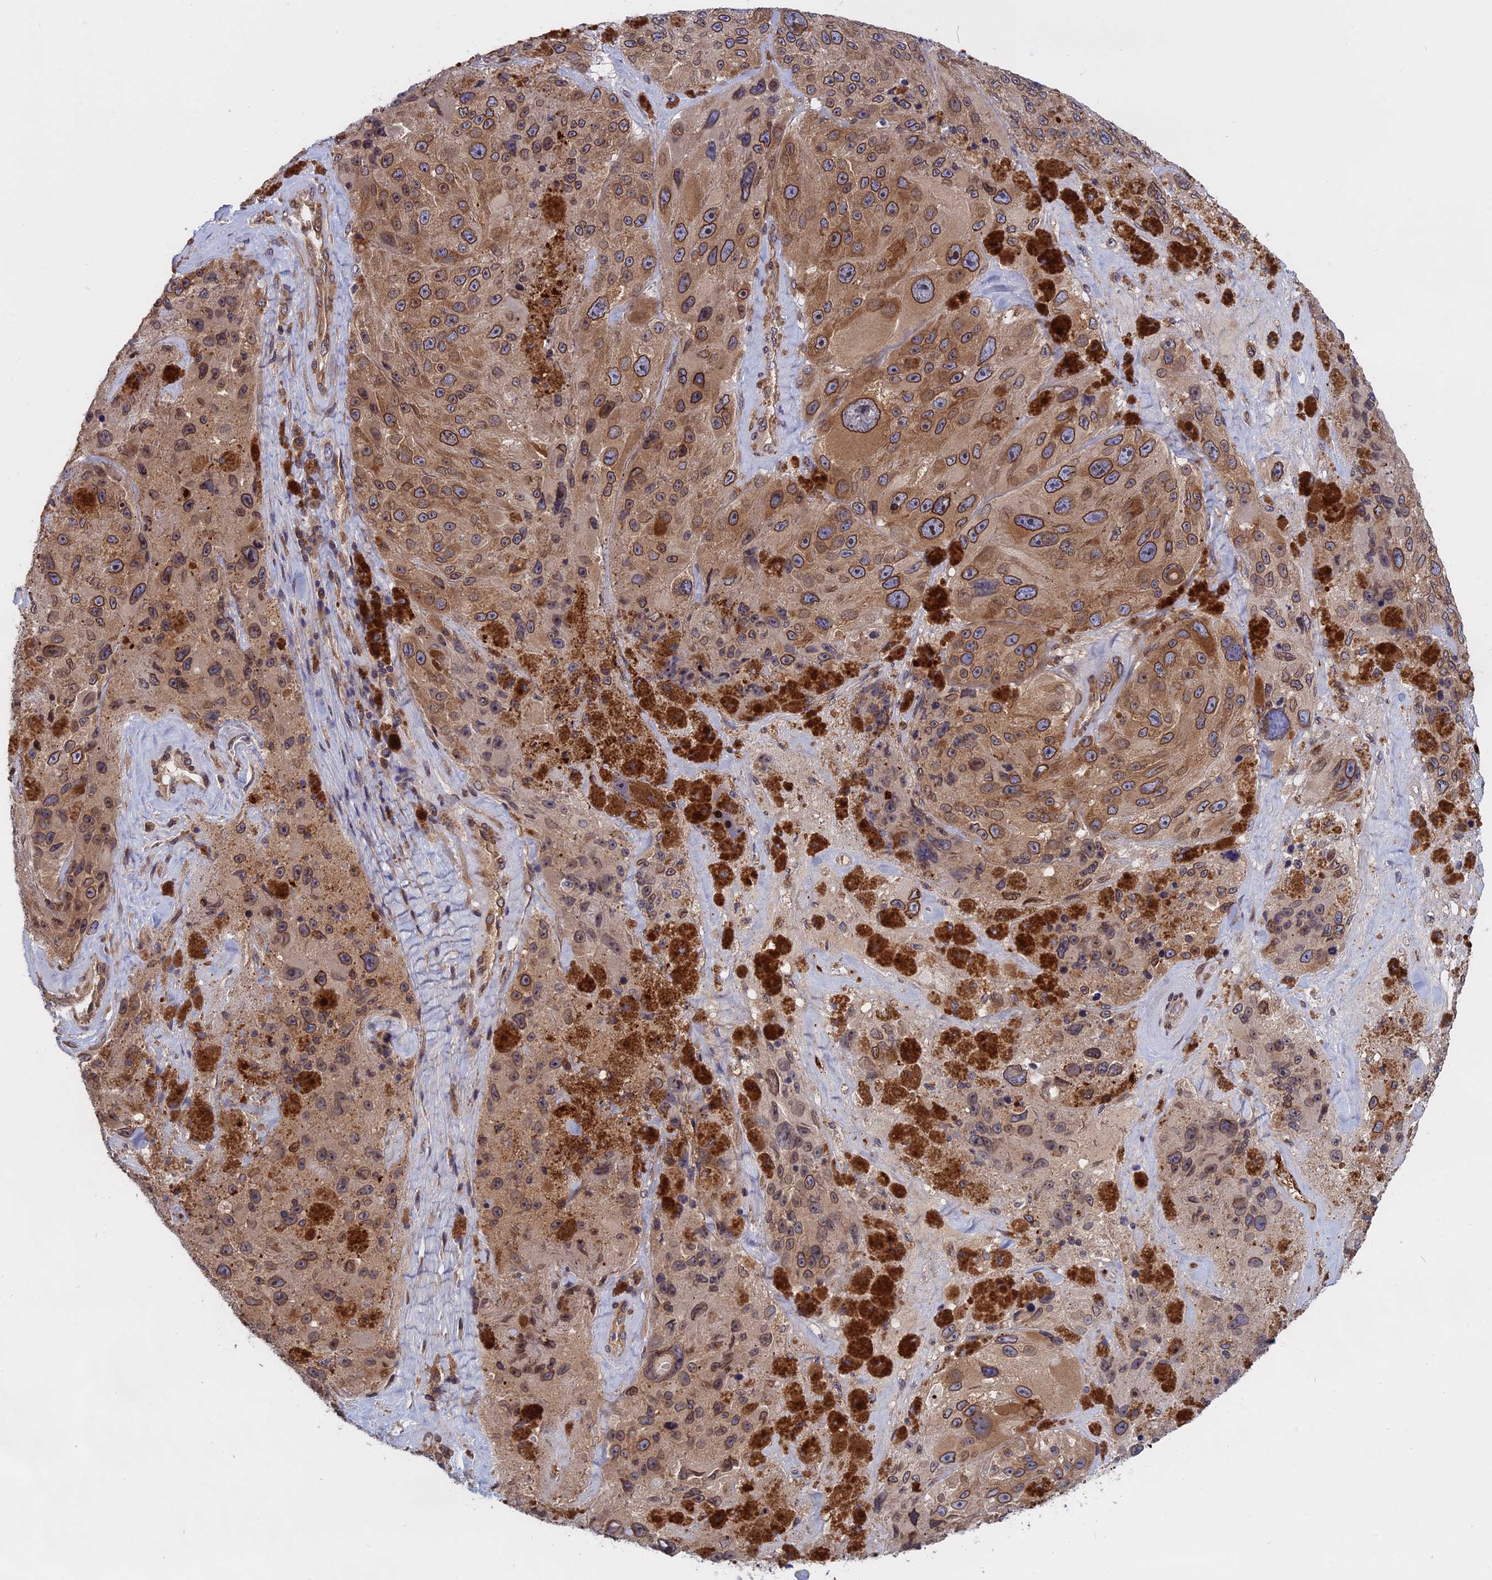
{"staining": {"intensity": "moderate", "quantity": ">75%", "location": "cytoplasmic/membranous,nuclear"}, "tissue": "melanoma", "cell_type": "Tumor cells", "image_type": "cancer", "snomed": [{"axis": "morphology", "description": "Malignant melanoma, Metastatic site"}, {"axis": "topography", "description": "Lymph node"}], "caption": "This image exhibits IHC staining of human malignant melanoma (metastatic site), with medium moderate cytoplasmic/membranous and nuclear positivity in approximately >75% of tumor cells.", "gene": "NAA10", "patient": {"sex": "male", "age": 62}}